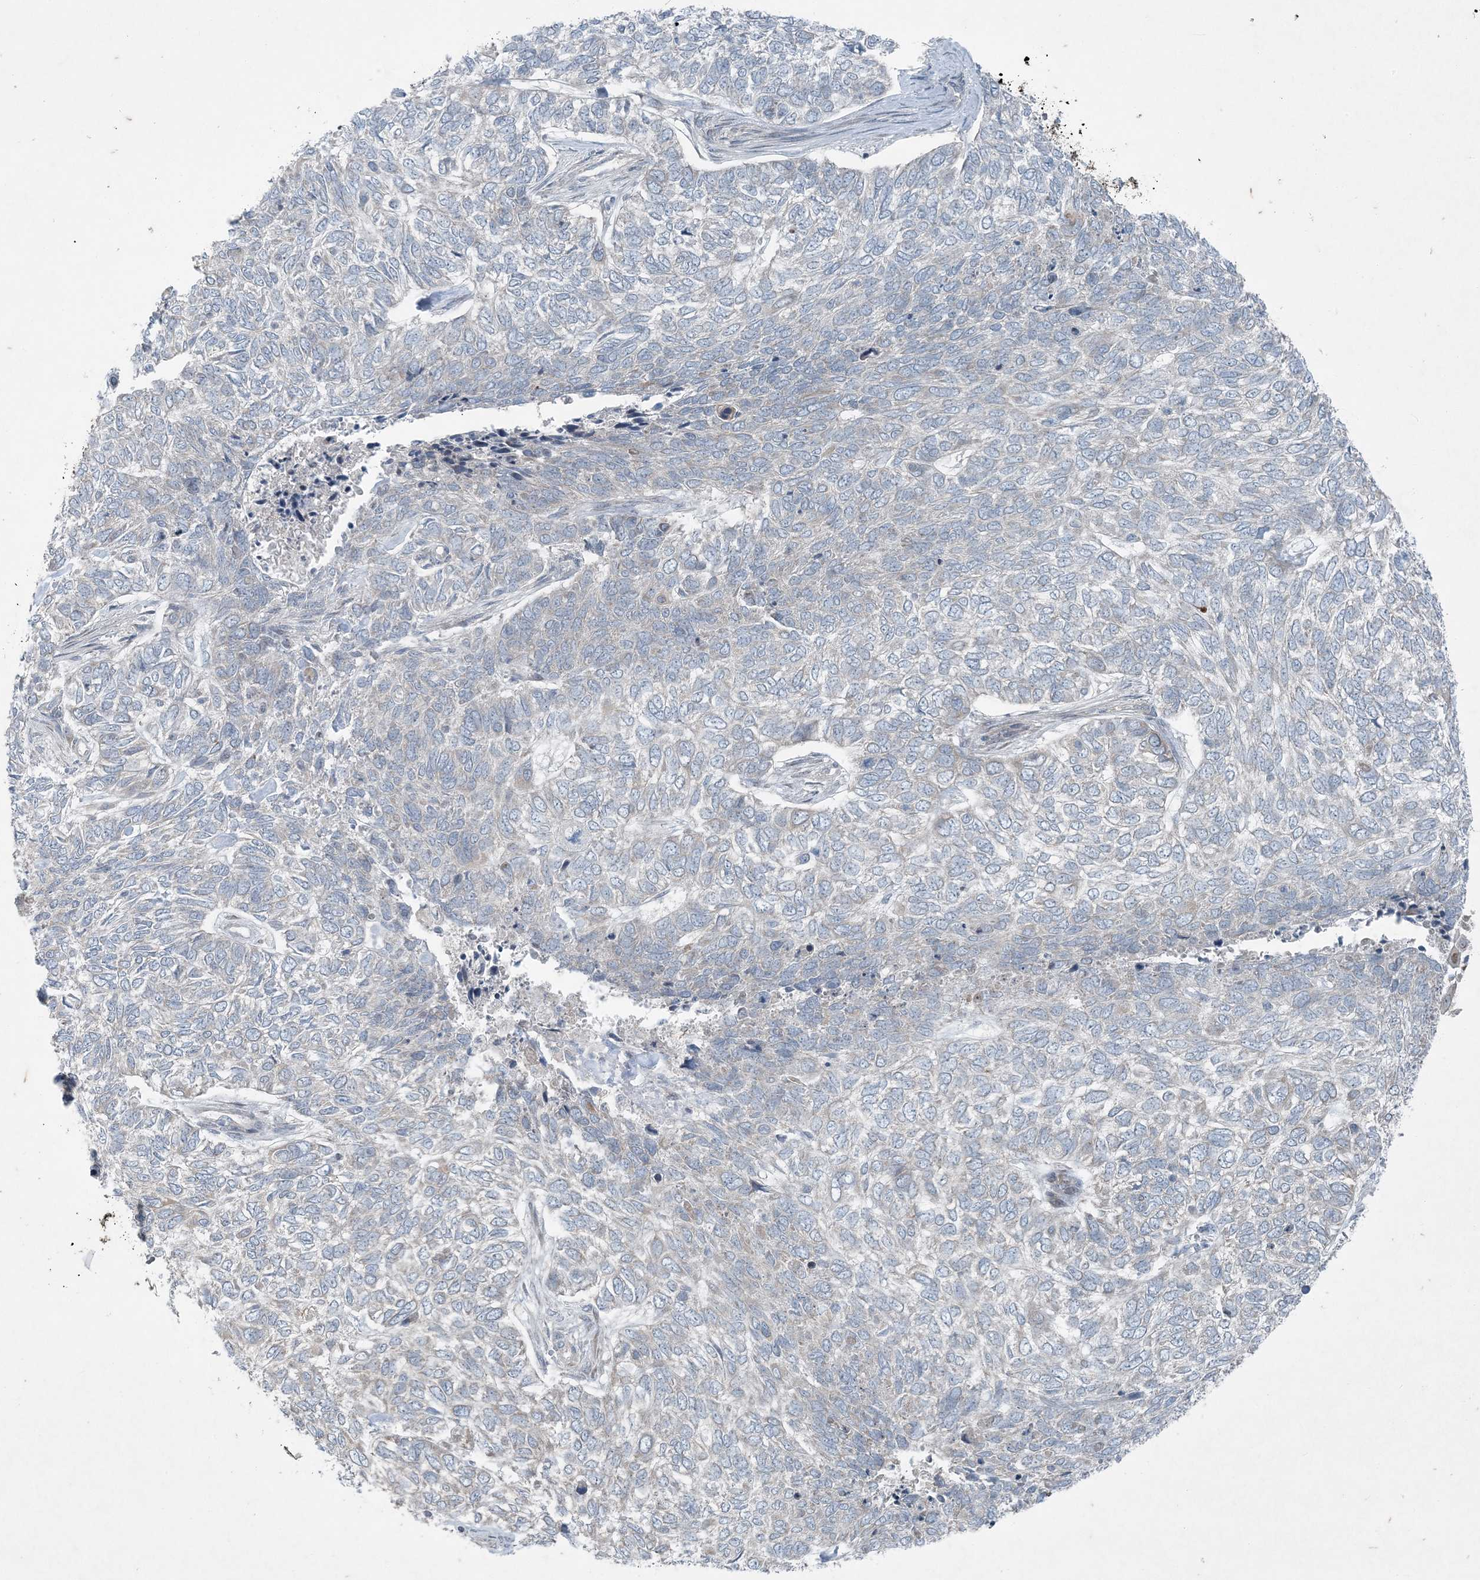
{"staining": {"intensity": "negative", "quantity": "none", "location": "none"}, "tissue": "skin cancer", "cell_type": "Tumor cells", "image_type": "cancer", "snomed": [{"axis": "morphology", "description": "Basal cell carcinoma"}, {"axis": "topography", "description": "Skin"}], "caption": "A high-resolution histopathology image shows immunohistochemistry staining of skin basal cell carcinoma, which shows no significant staining in tumor cells.", "gene": "PC", "patient": {"sex": "female", "age": 65}}